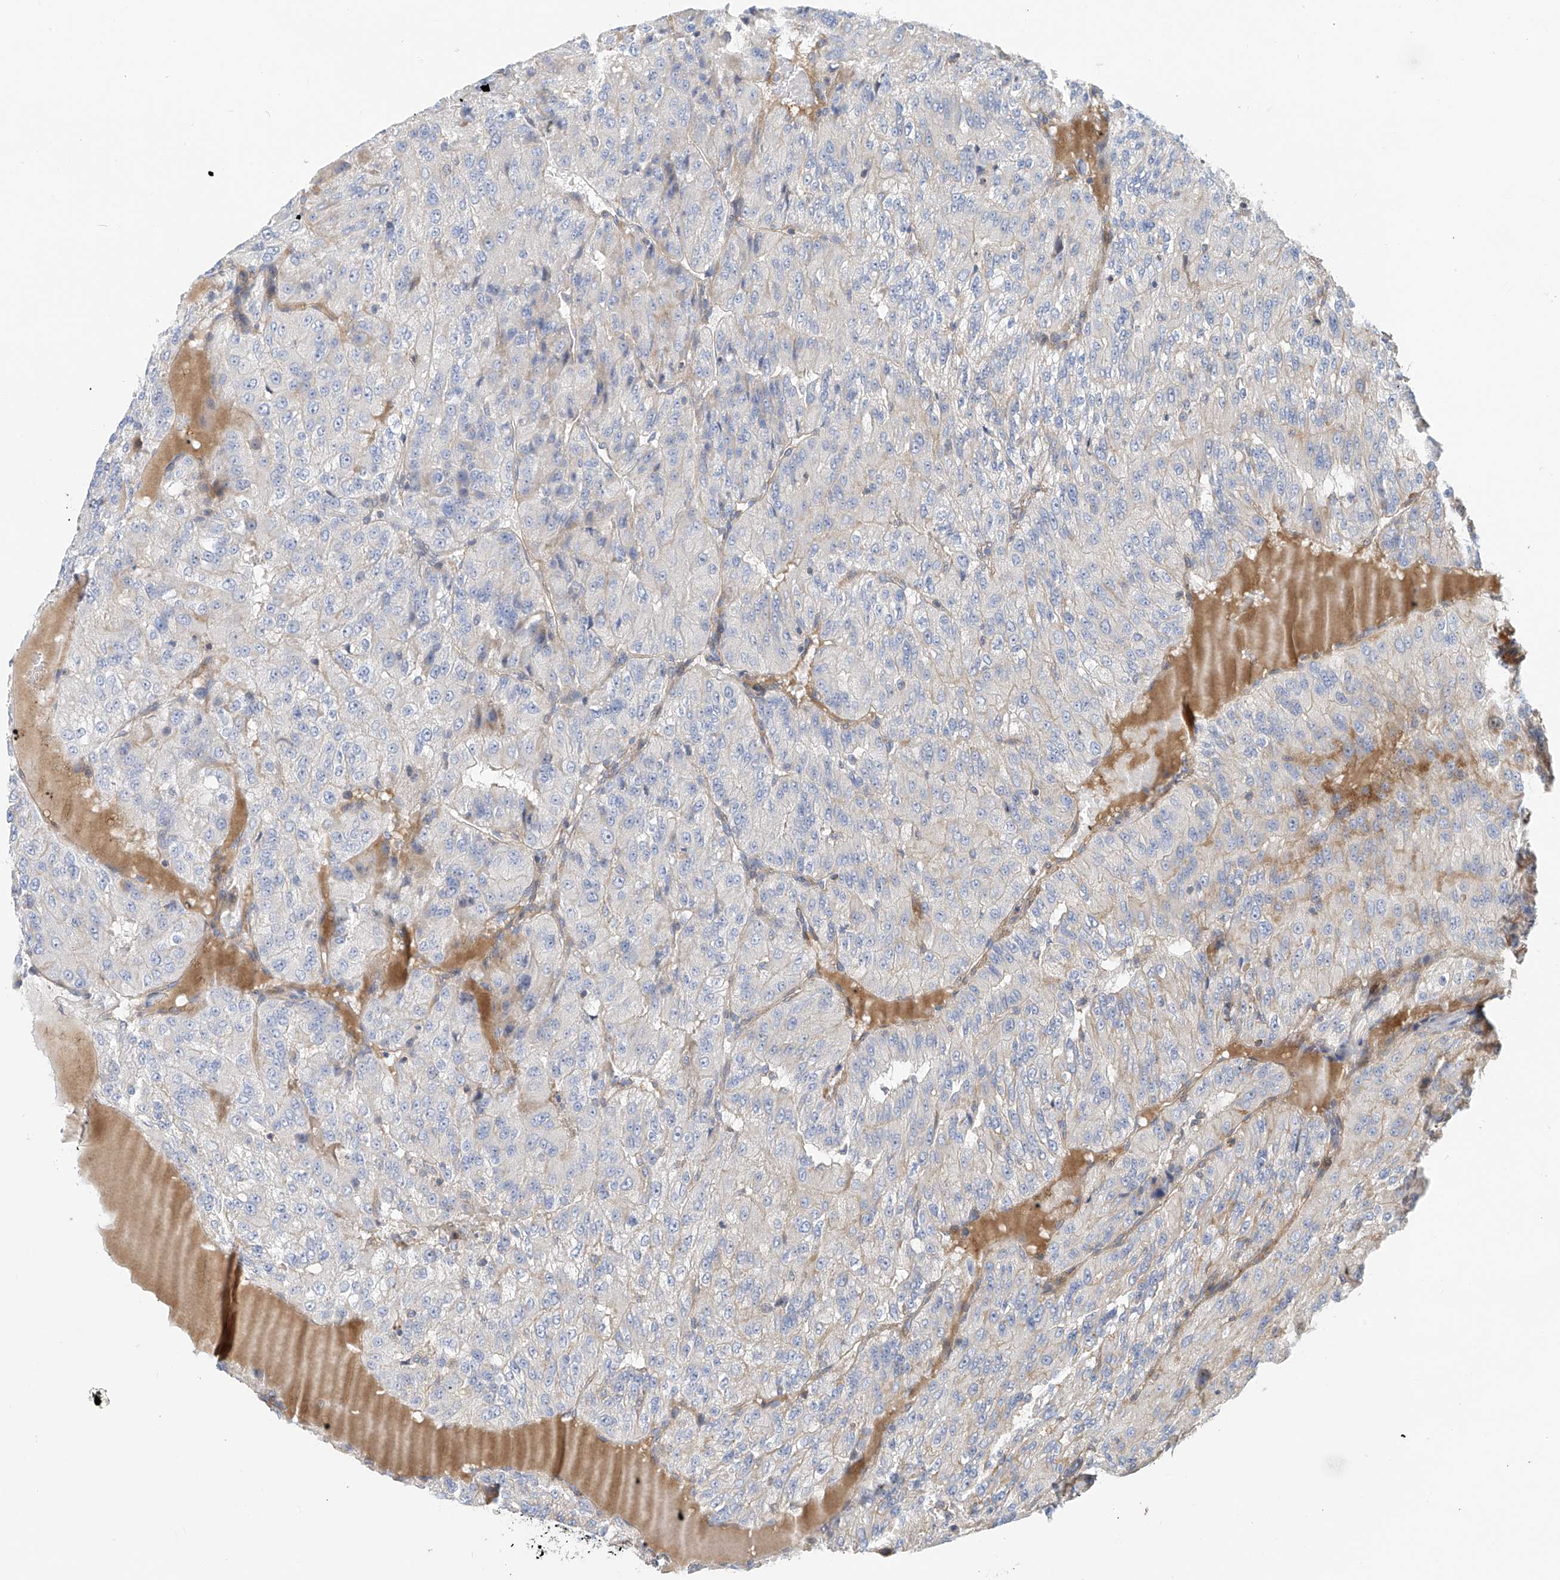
{"staining": {"intensity": "negative", "quantity": "none", "location": "none"}, "tissue": "renal cancer", "cell_type": "Tumor cells", "image_type": "cancer", "snomed": [{"axis": "morphology", "description": "Adenocarcinoma, NOS"}, {"axis": "topography", "description": "Kidney"}], "caption": "Micrograph shows no protein positivity in tumor cells of renal cancer (adenocarcinoma) tissue.", "gene": "SLC43A3", "patient": {"sex": "female", "age": 63}}